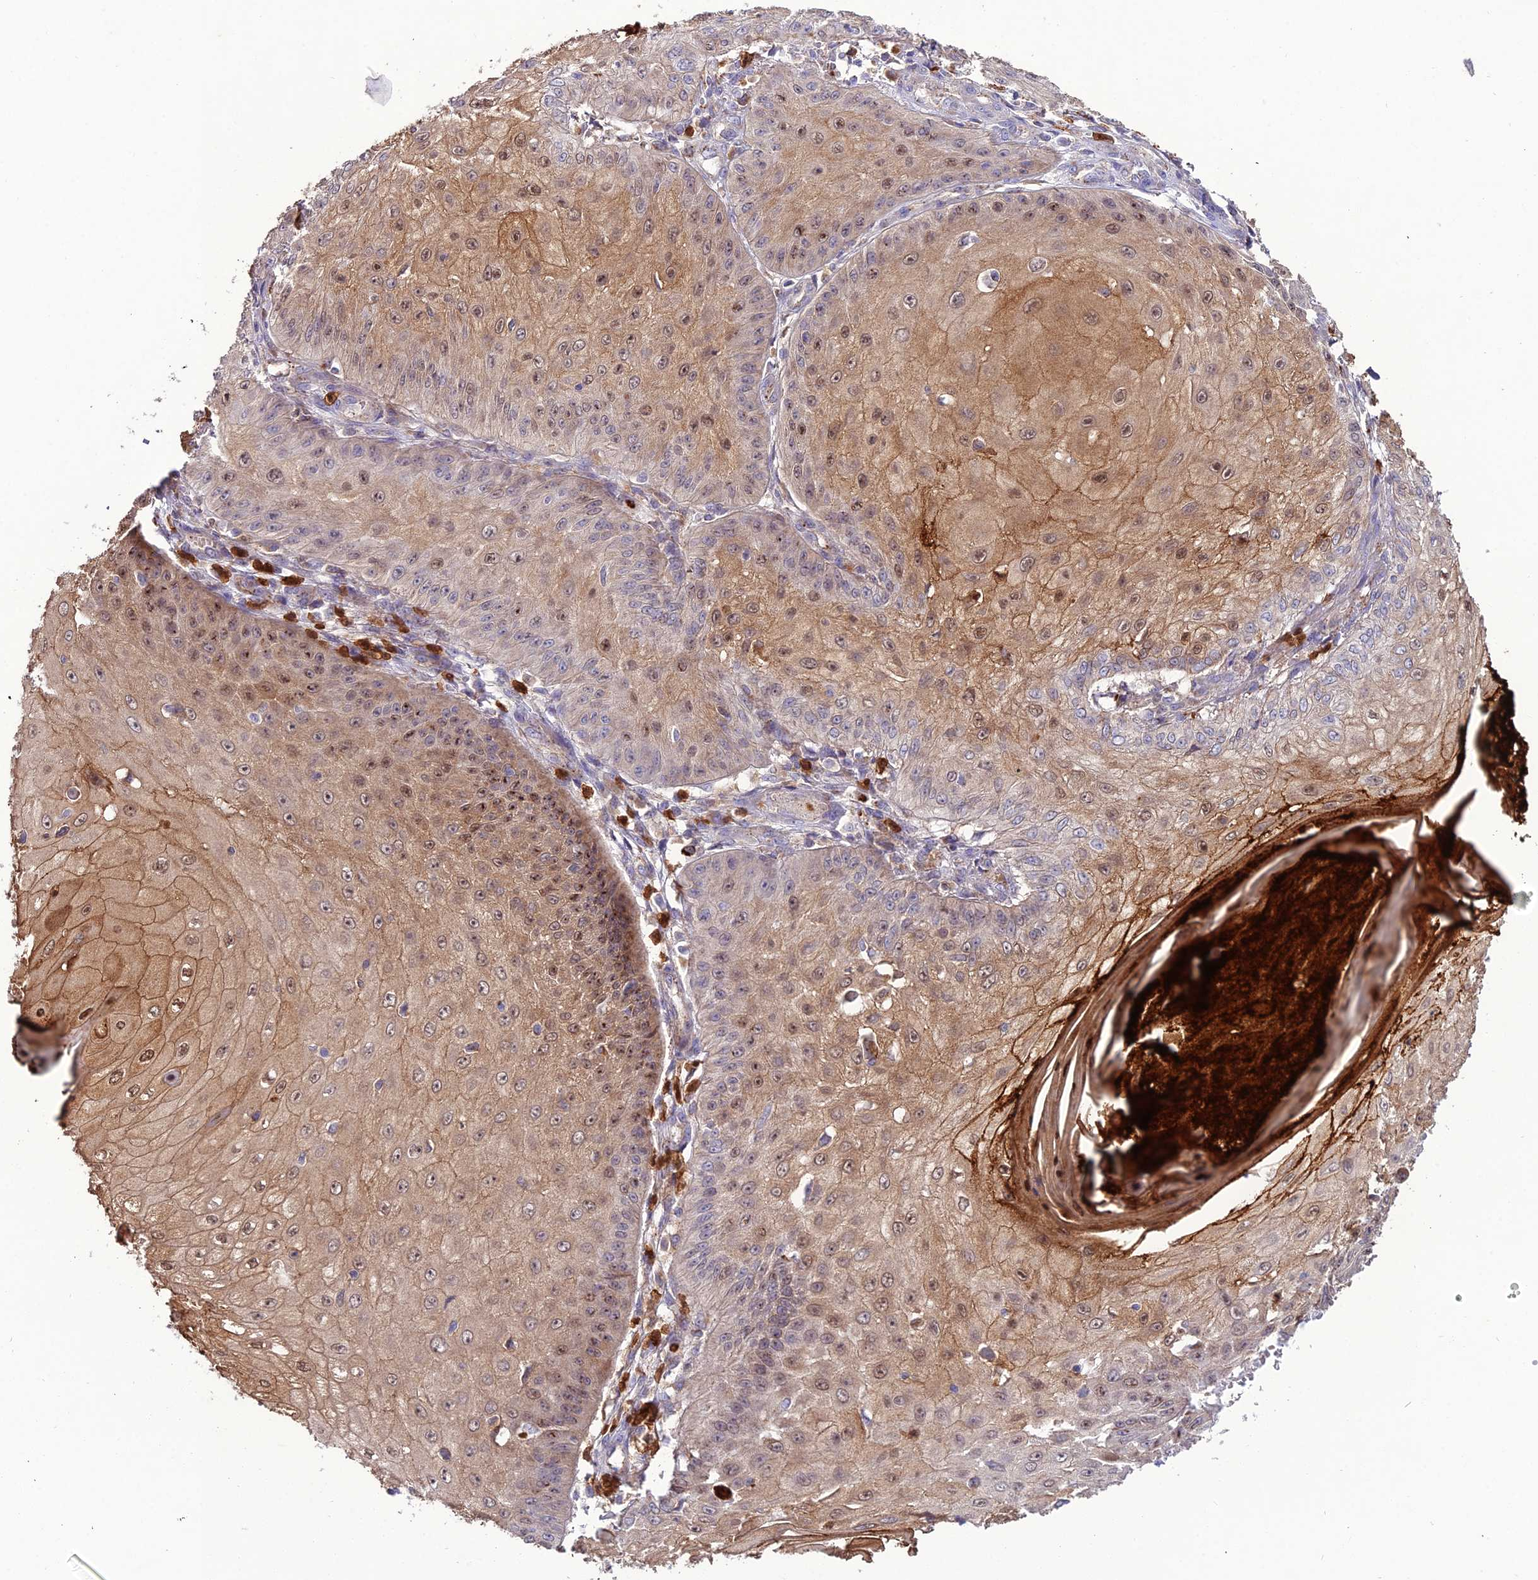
{"staining": {"intensity": "moderate", "quantity": ">75%", "location": "cytoplasmic/membranous,nuclear"}, "tissue": "skin cancer", "cell_type": "Tumor cells", "image_type": "cancer", "snomed": [{"axis": "morphology", "description": "Squamous cell carcinoma, NOS"}, {"axis": "topography", "description": "Skin"}], "caption": "Immunohistochemistry (IHC) micrograph of neoplastic tissue: squamous cell carcinoma (skin) stained using IHC shows medium levels of moderate protein expression localized specifically in the cytoplasmic/membranous and nuclear of tumor cells, appearing as a cytoplasmic/membranous and nuclear brown color.", "gene": "EID2", "patient": {"sex": "male", "age": 70}}